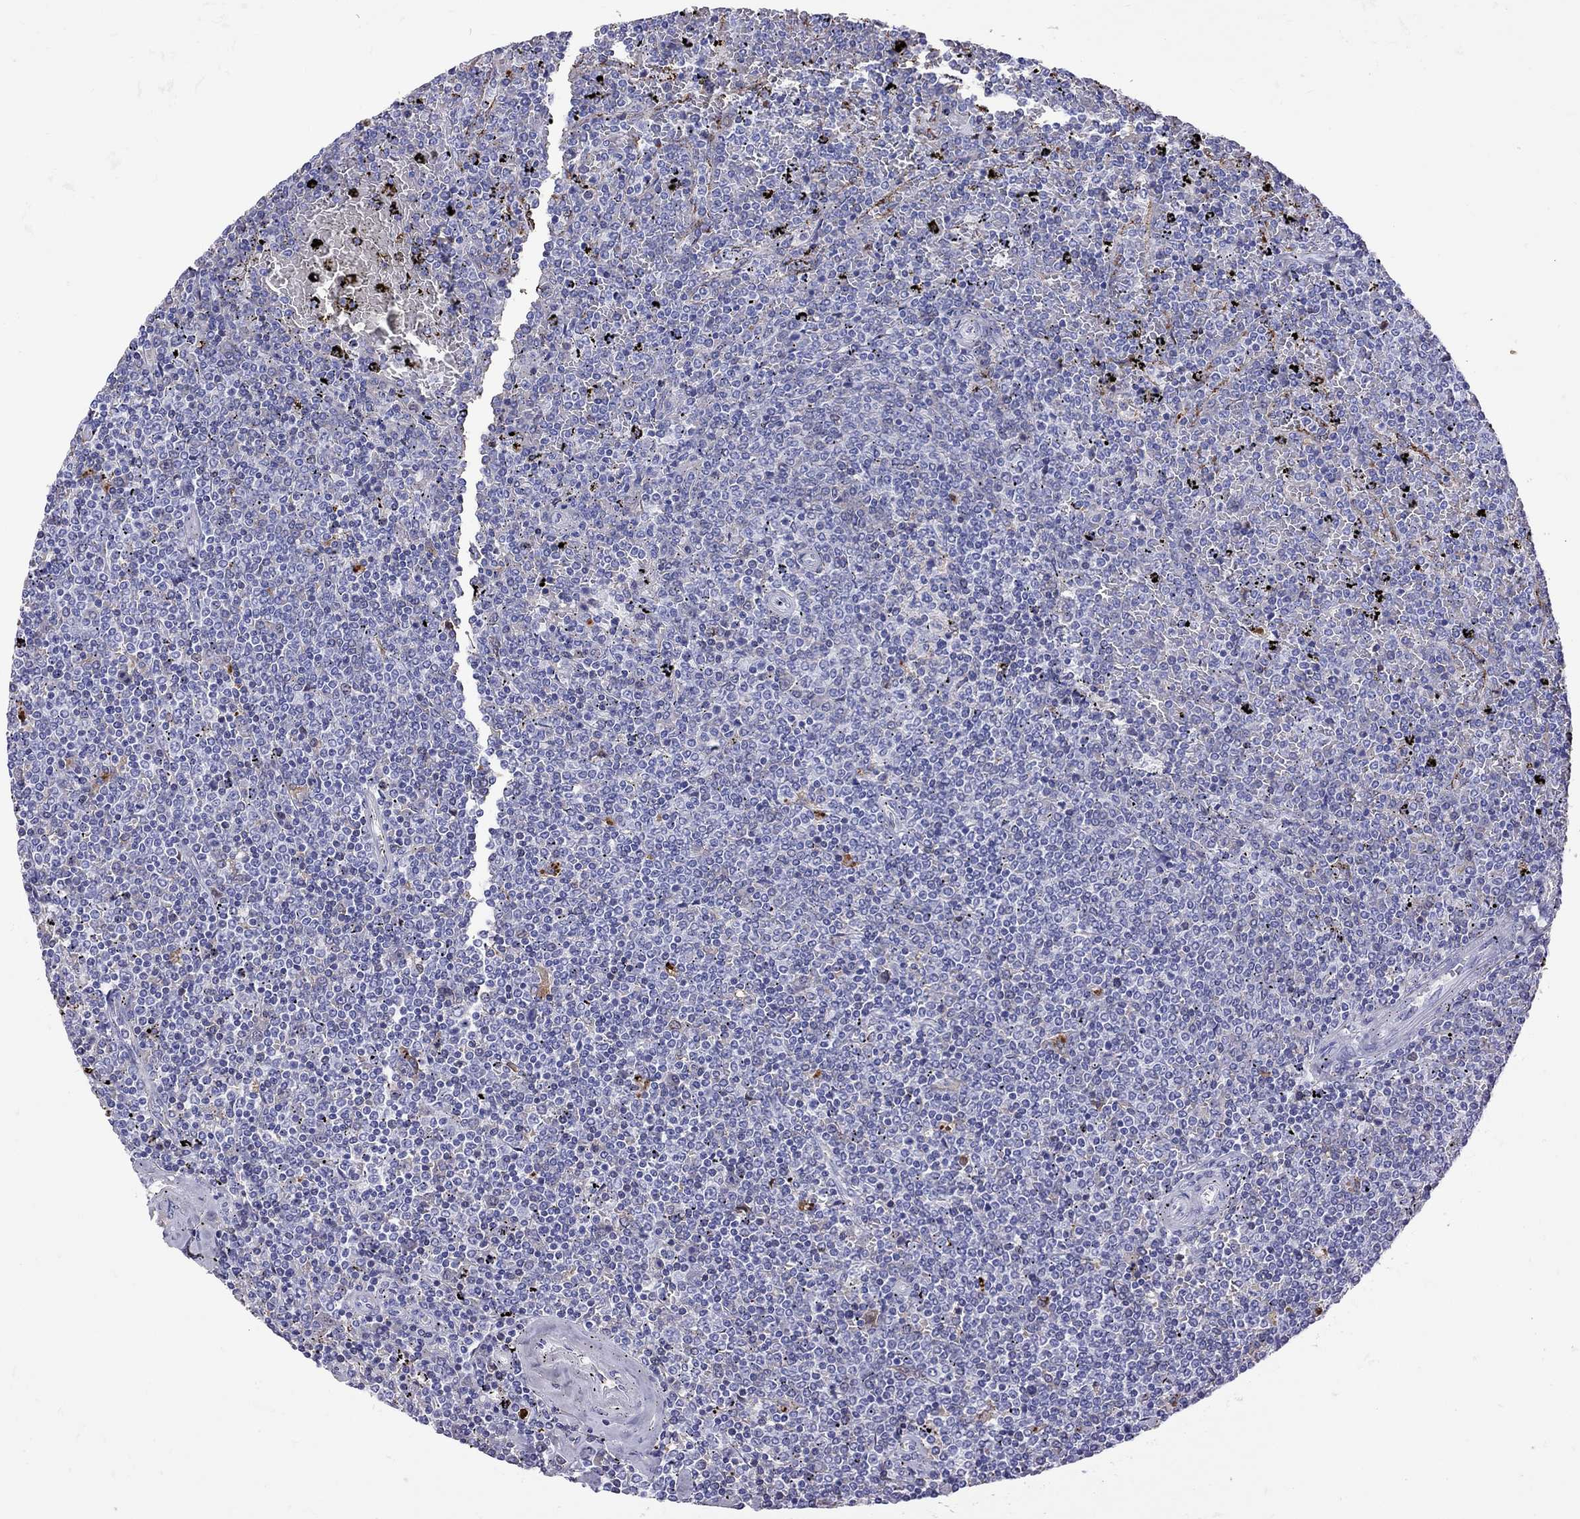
{"staining": {"intensity": "negative", "quantity": "none", "location": "none"}, "tissue": "lymphoma", "cell_type": "Tumor cells", "image_type": "cancer", "snomed": [{"axis": "morphology", "description": "Malignant lymphoma, non-Hodgkin's type, Low grade"}, {"axis": "topography", "description": "Spleen"}], "caption": "Micrograph shows no significant protein positivity in tumor cells of low-grade malignant lymphoma, non-Hodgkin's type.", "gene": "SERPINA3", "patient": {"sex": "female", "age": 77}}